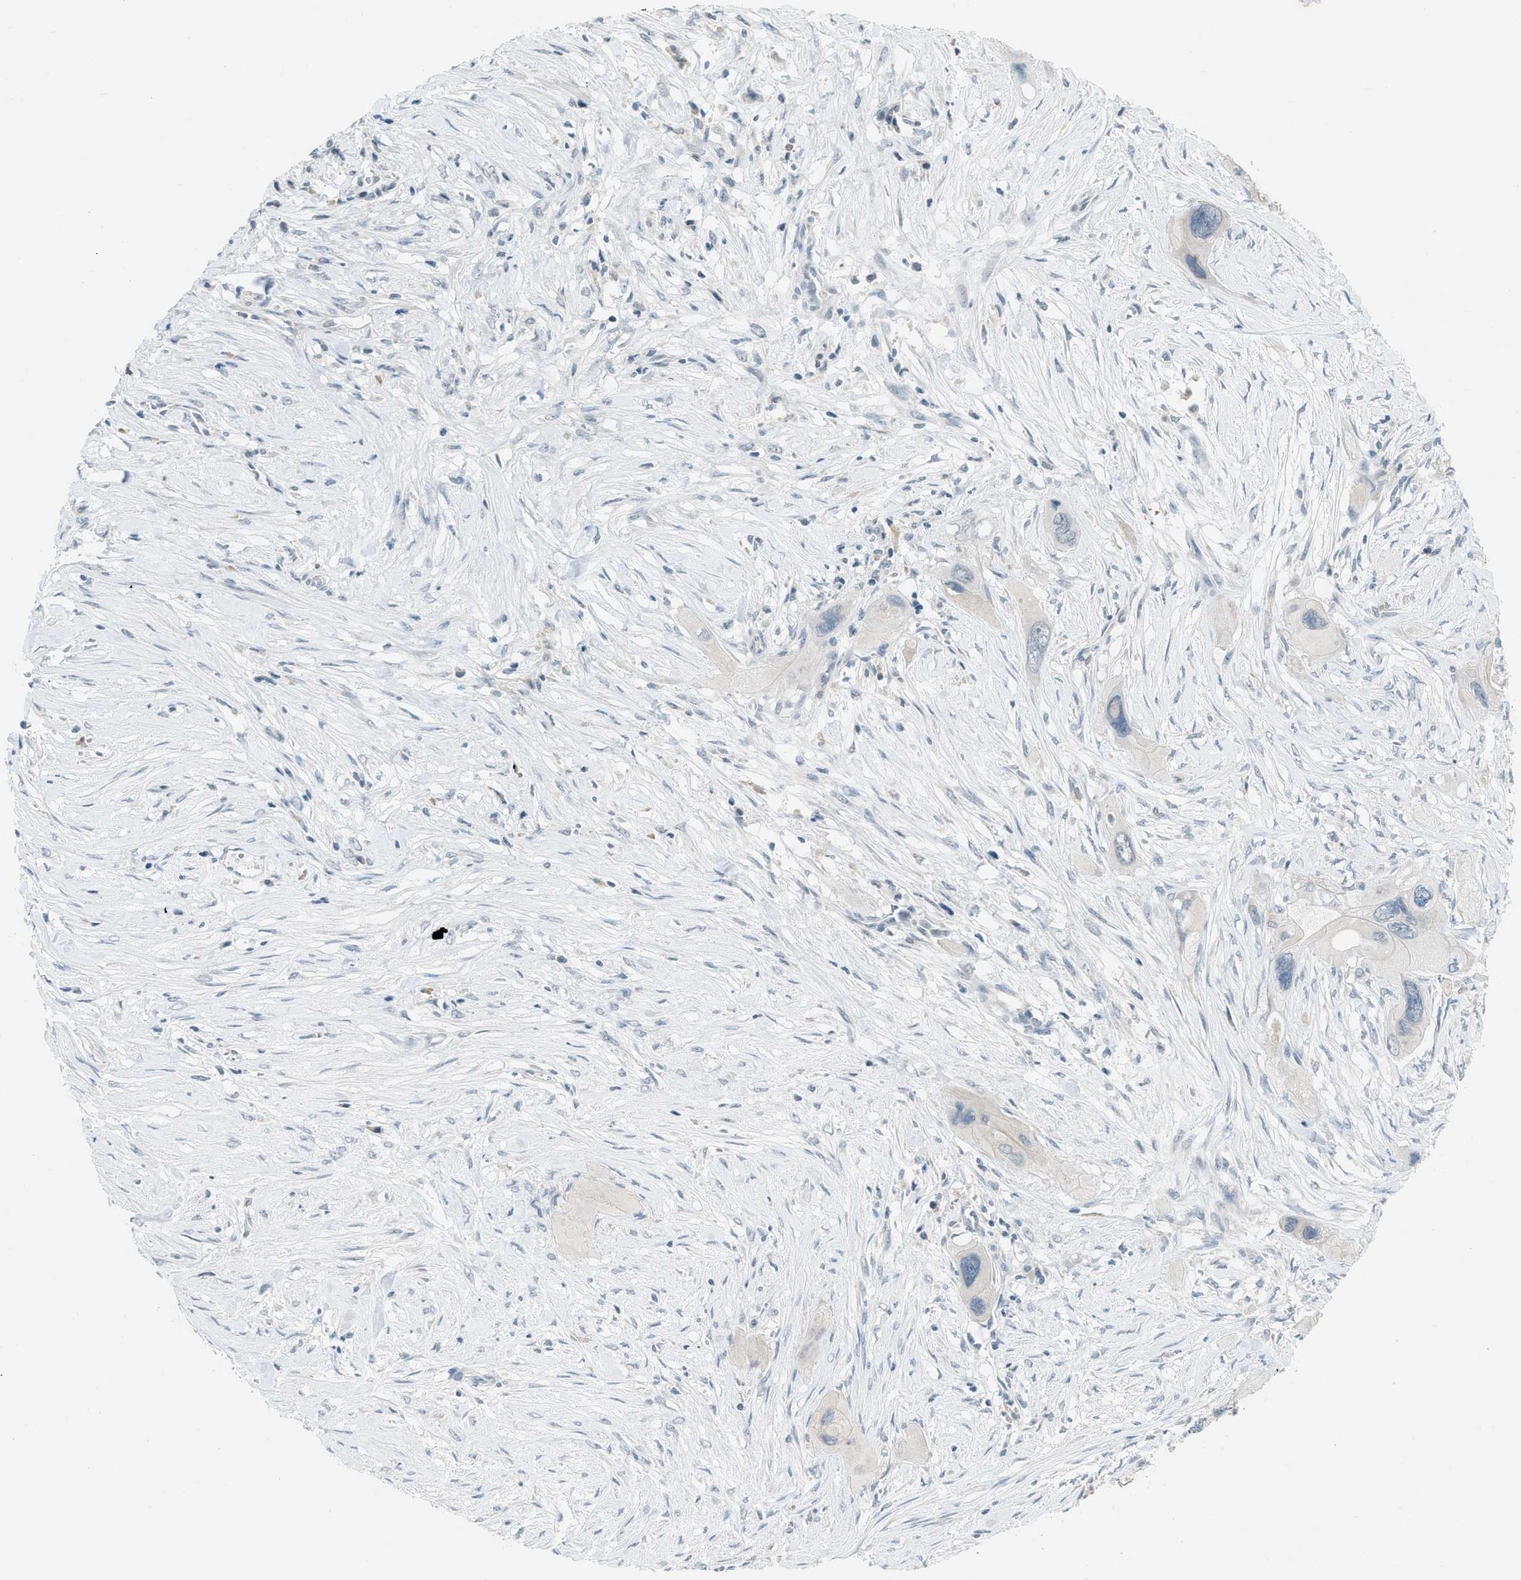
{"staining": {"intensity": "negative", "quantity": "none", "location": "none"}, "tissue": "pancreatic cancer", "cell_type": "Tumor cells", "image_type": "cancer", "snomed": [{"axis": "morphology", "description": "Adenocarcinoma, NOS"}, {"axis": "topography", "description": "Pancreas"}], "caption": "Immunohistochemical staining of pancreatic cancer (adenocarcinoma) shows no significant expression in tumor cells.", "gene": "TXNDC2", "patient": {"sex": "male", "age": 73}}